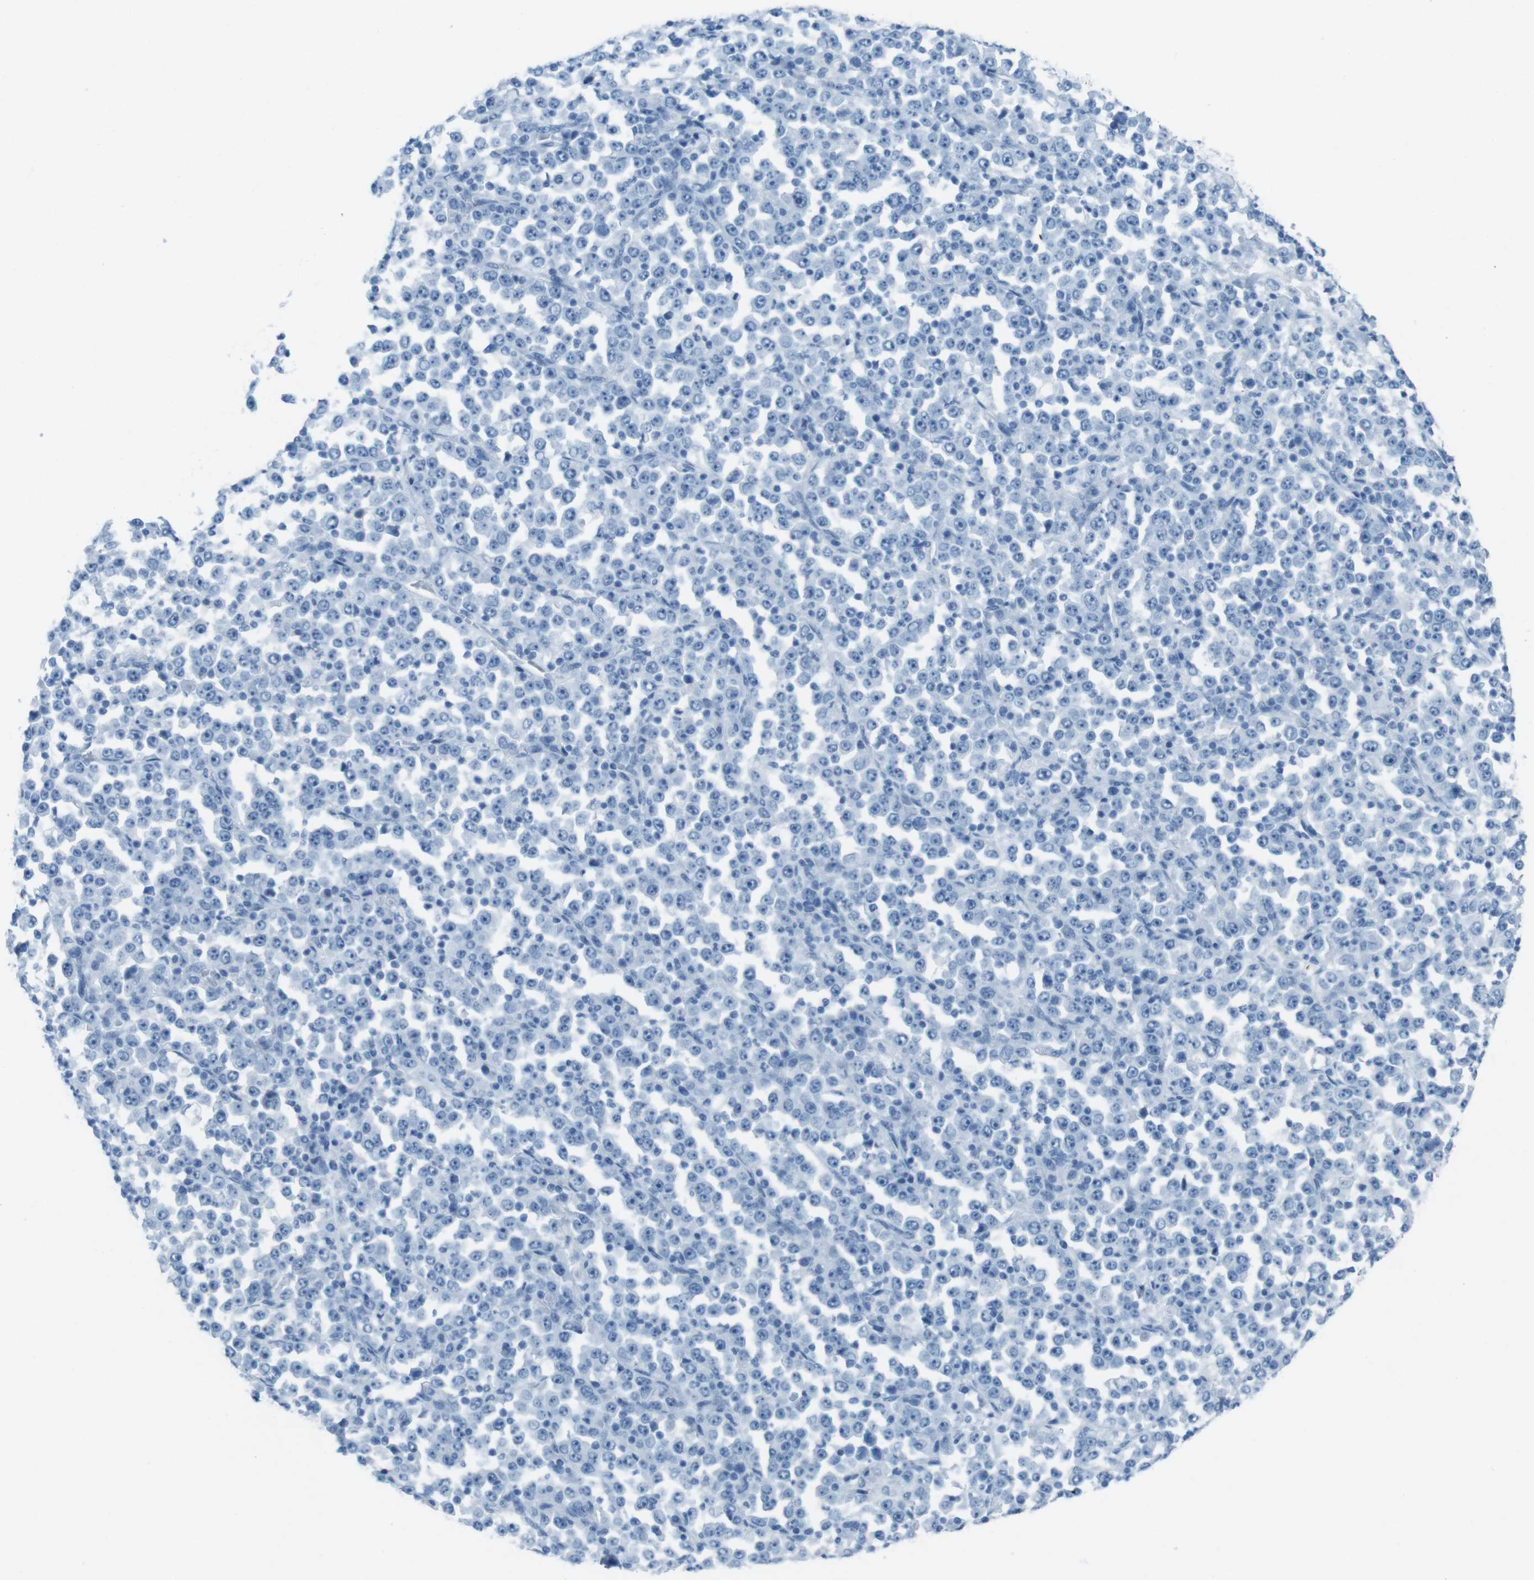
{"staining": {"intensity": "negative", "quantity": "none", "location": "none"}, "tissue": "stomach cancer", "cell_type": "Tumor cells", "image_type": "cancer", "snomed": [{"axis": "morphology", "description": "Normal tissue, NOS"}, {"axis": "morphology", "description": "Adenocarcinoma, NOS"}, {"axis": "topography", "description": "Stomach, upper"}, {"axis": "topography", "description": "Stomach"}], "caption": "There is no significant staining in tumor cells of stomach cancer.", "gene": "TMEM207", "patient": {"sex": "male", "age": 59}}